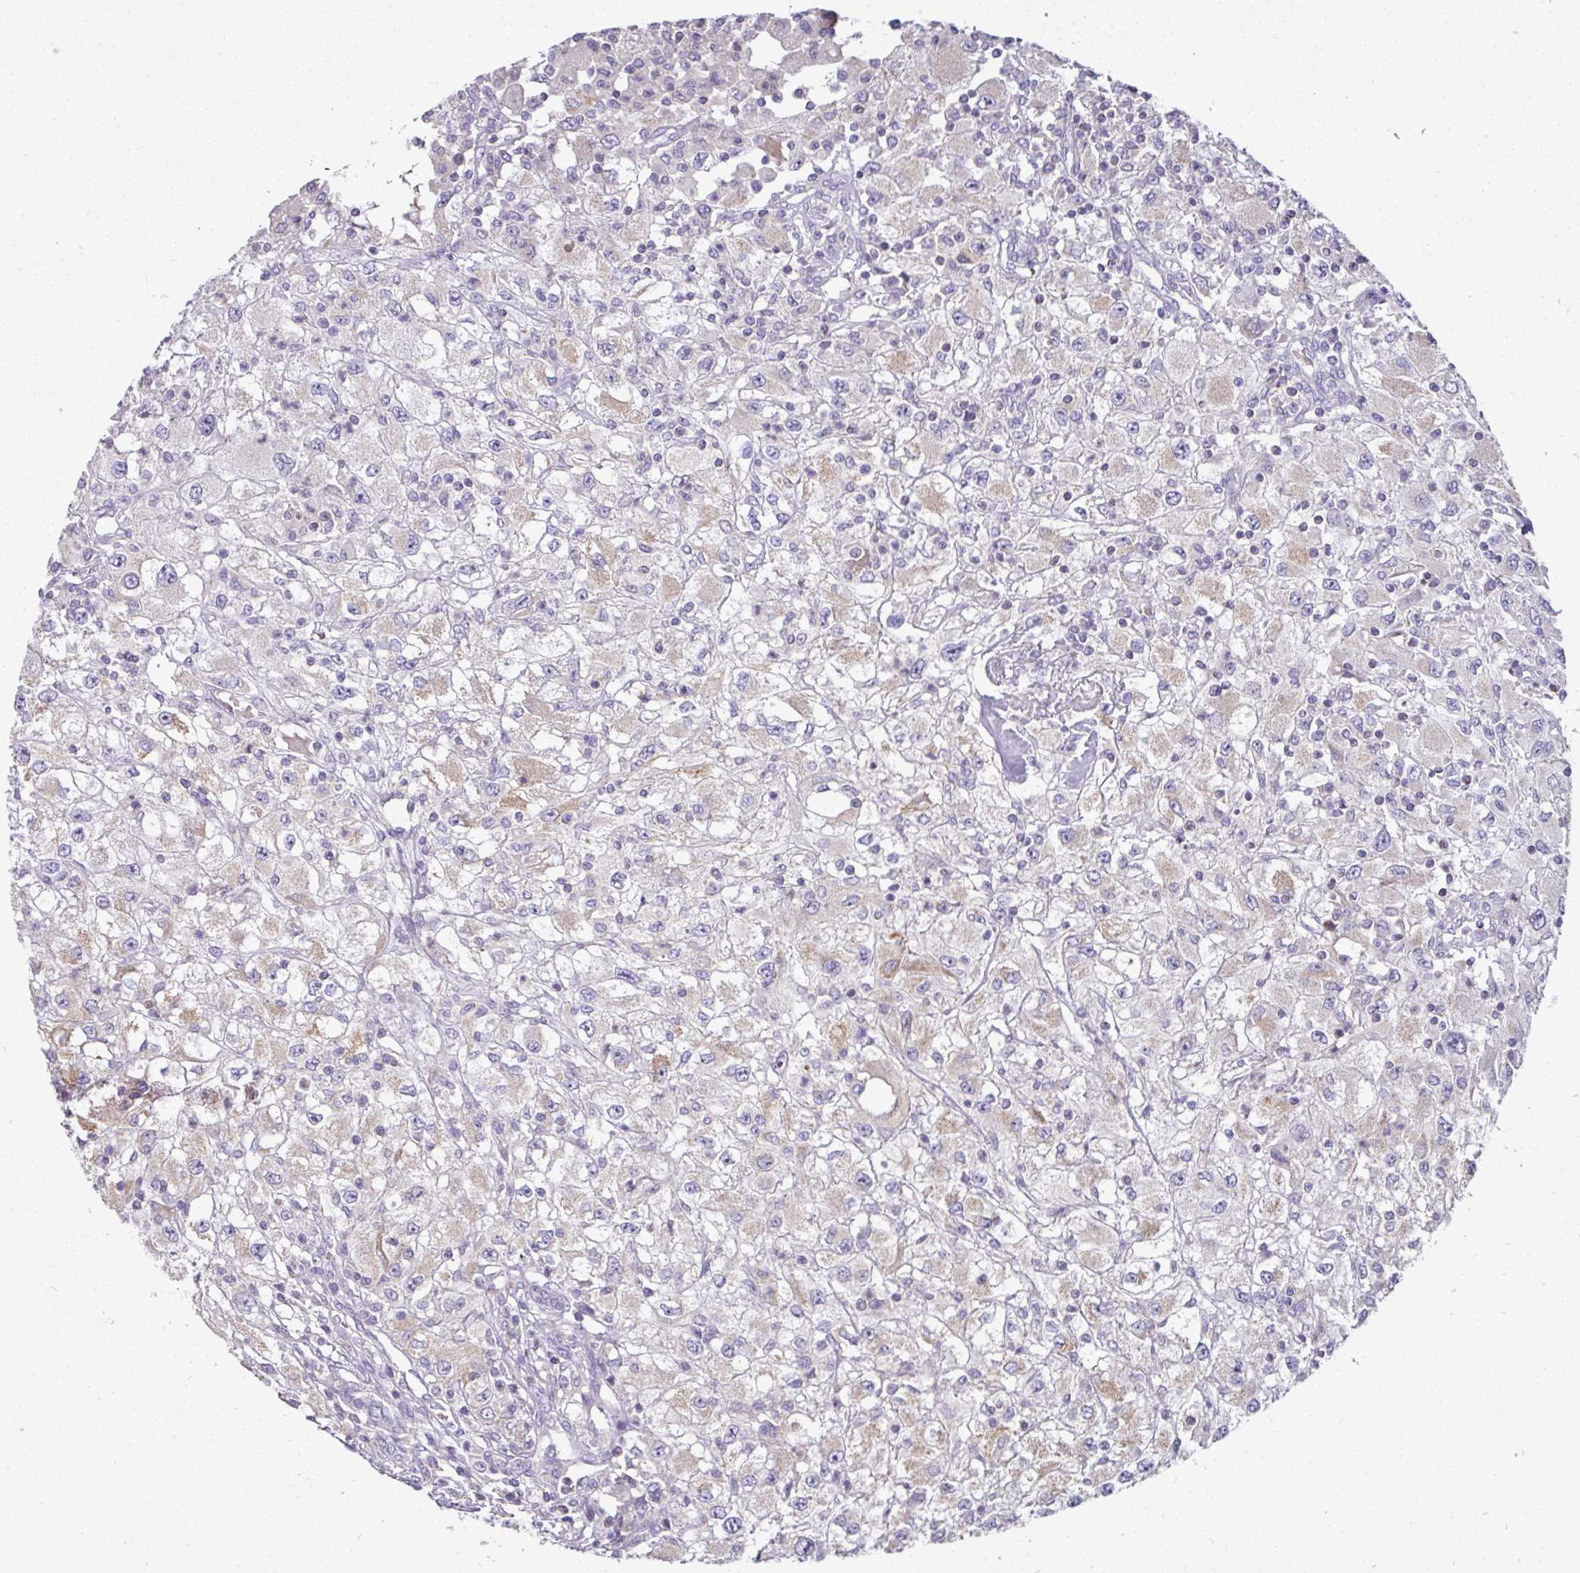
{"staining": {"intensity": "weak", "quantity": "<25%", "location": "cytoplasmic/membranous"}, "tissue": "renal cancer", "cell_type": "Tumor cells", "image_type": "cancer", "snomed": [{"axis": "morphology", "description": "Adenocarcinoma, NOS"}, {"axis": "topography", "description": "Kidney"}], "caption": "This is an immunohistochemistry (IHC) image of human renal cancer. There is no staining in tumor cells.", "gene": "TRAPPC1", "patient": {"sex": "female", "age": 67}}